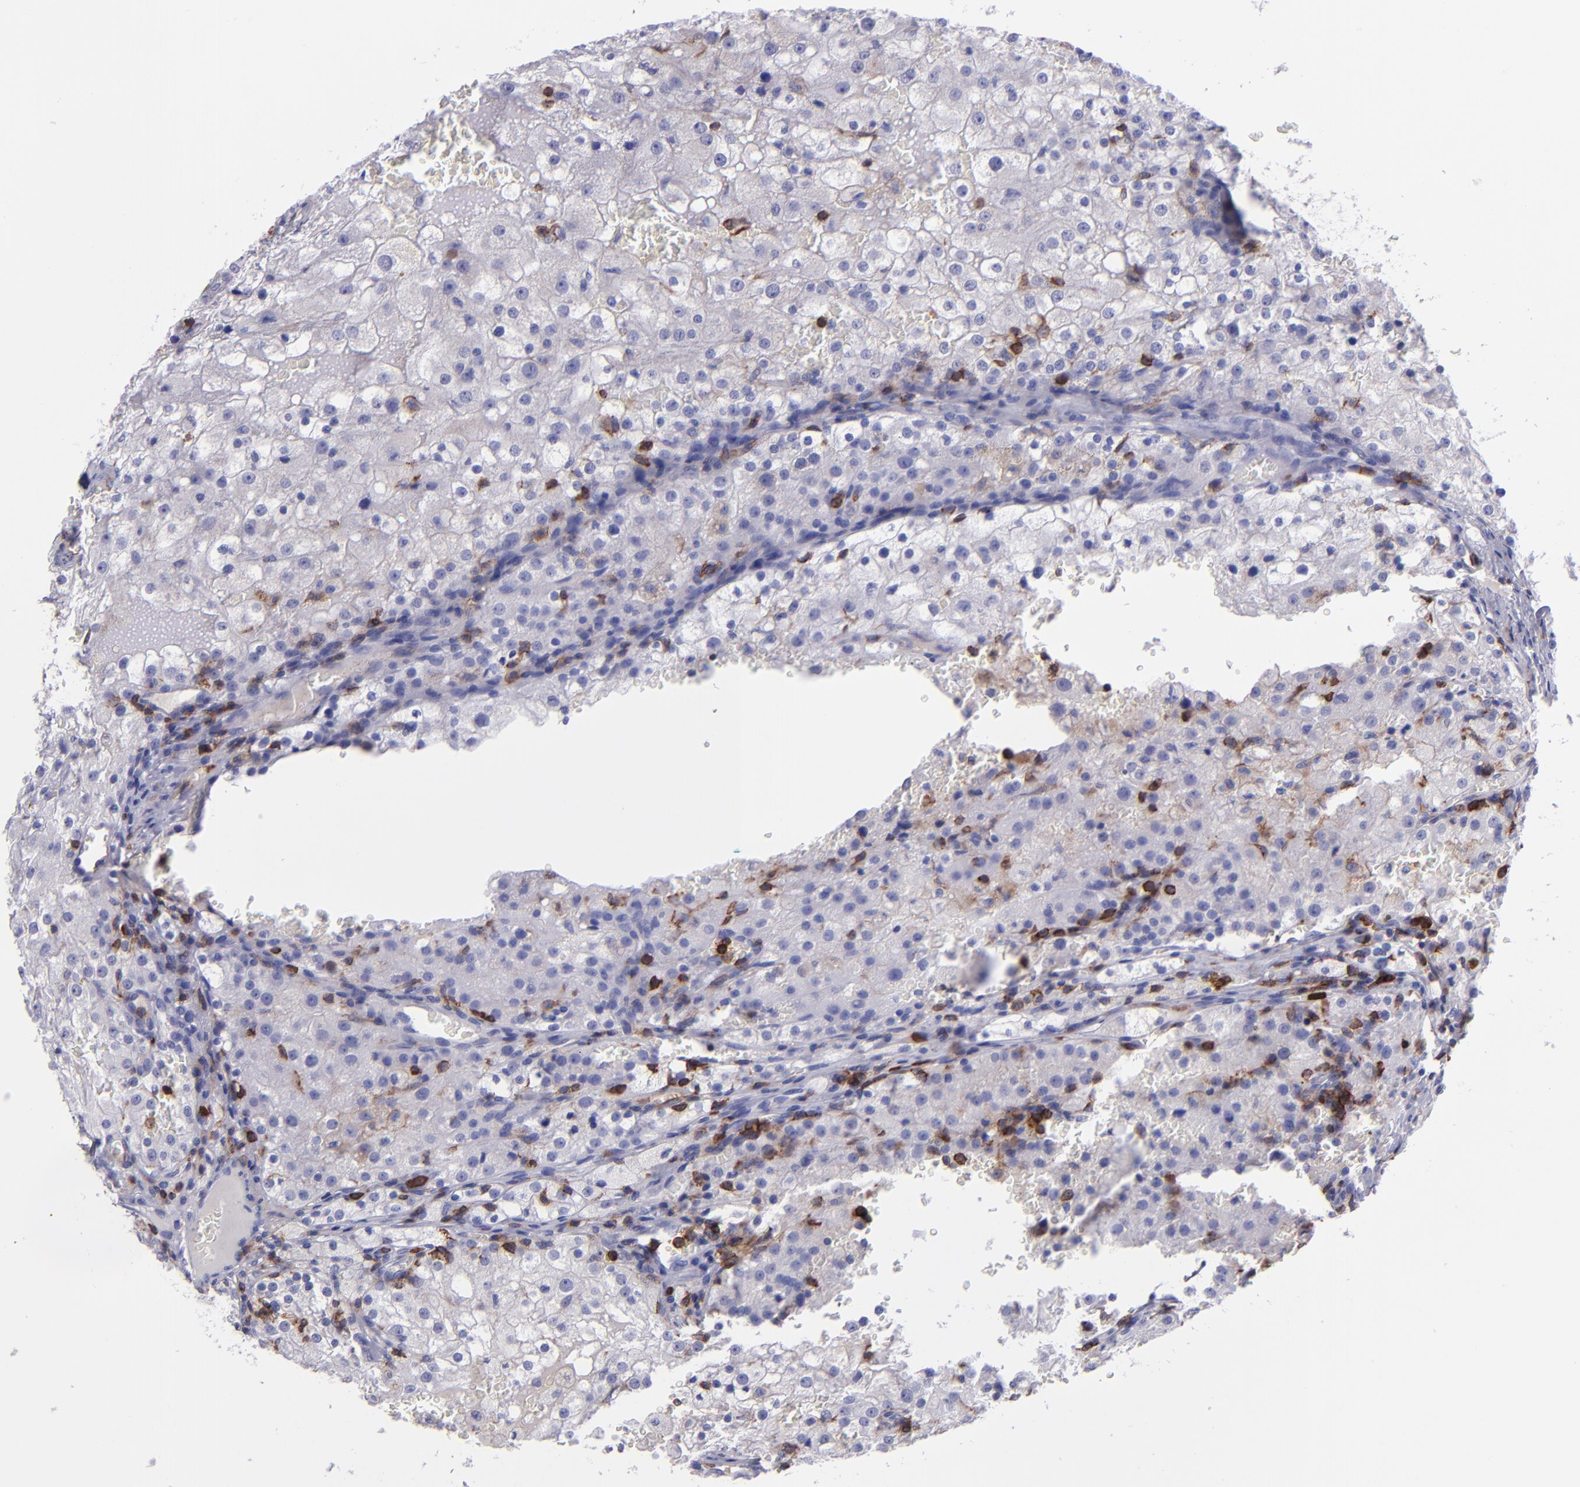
{"staining": {"intensity": "negative", "quantity": "none", "location": "none"}, "tissue": "renal cancer", "cell_type": "Tumor cells", "image_type": "cancer", "snomed": [{"axis": "morphology", "description": "Adenocarcinoma, NOS"}, {"axis": "topography", "description": "Kidney"}], "caption": "A photomicrograph of human renal cancer (adenocarcinoma) is negative for staining in tumor cells.", "gene": "ICAM3", "patient": {"sex": "female", "age": 74}}